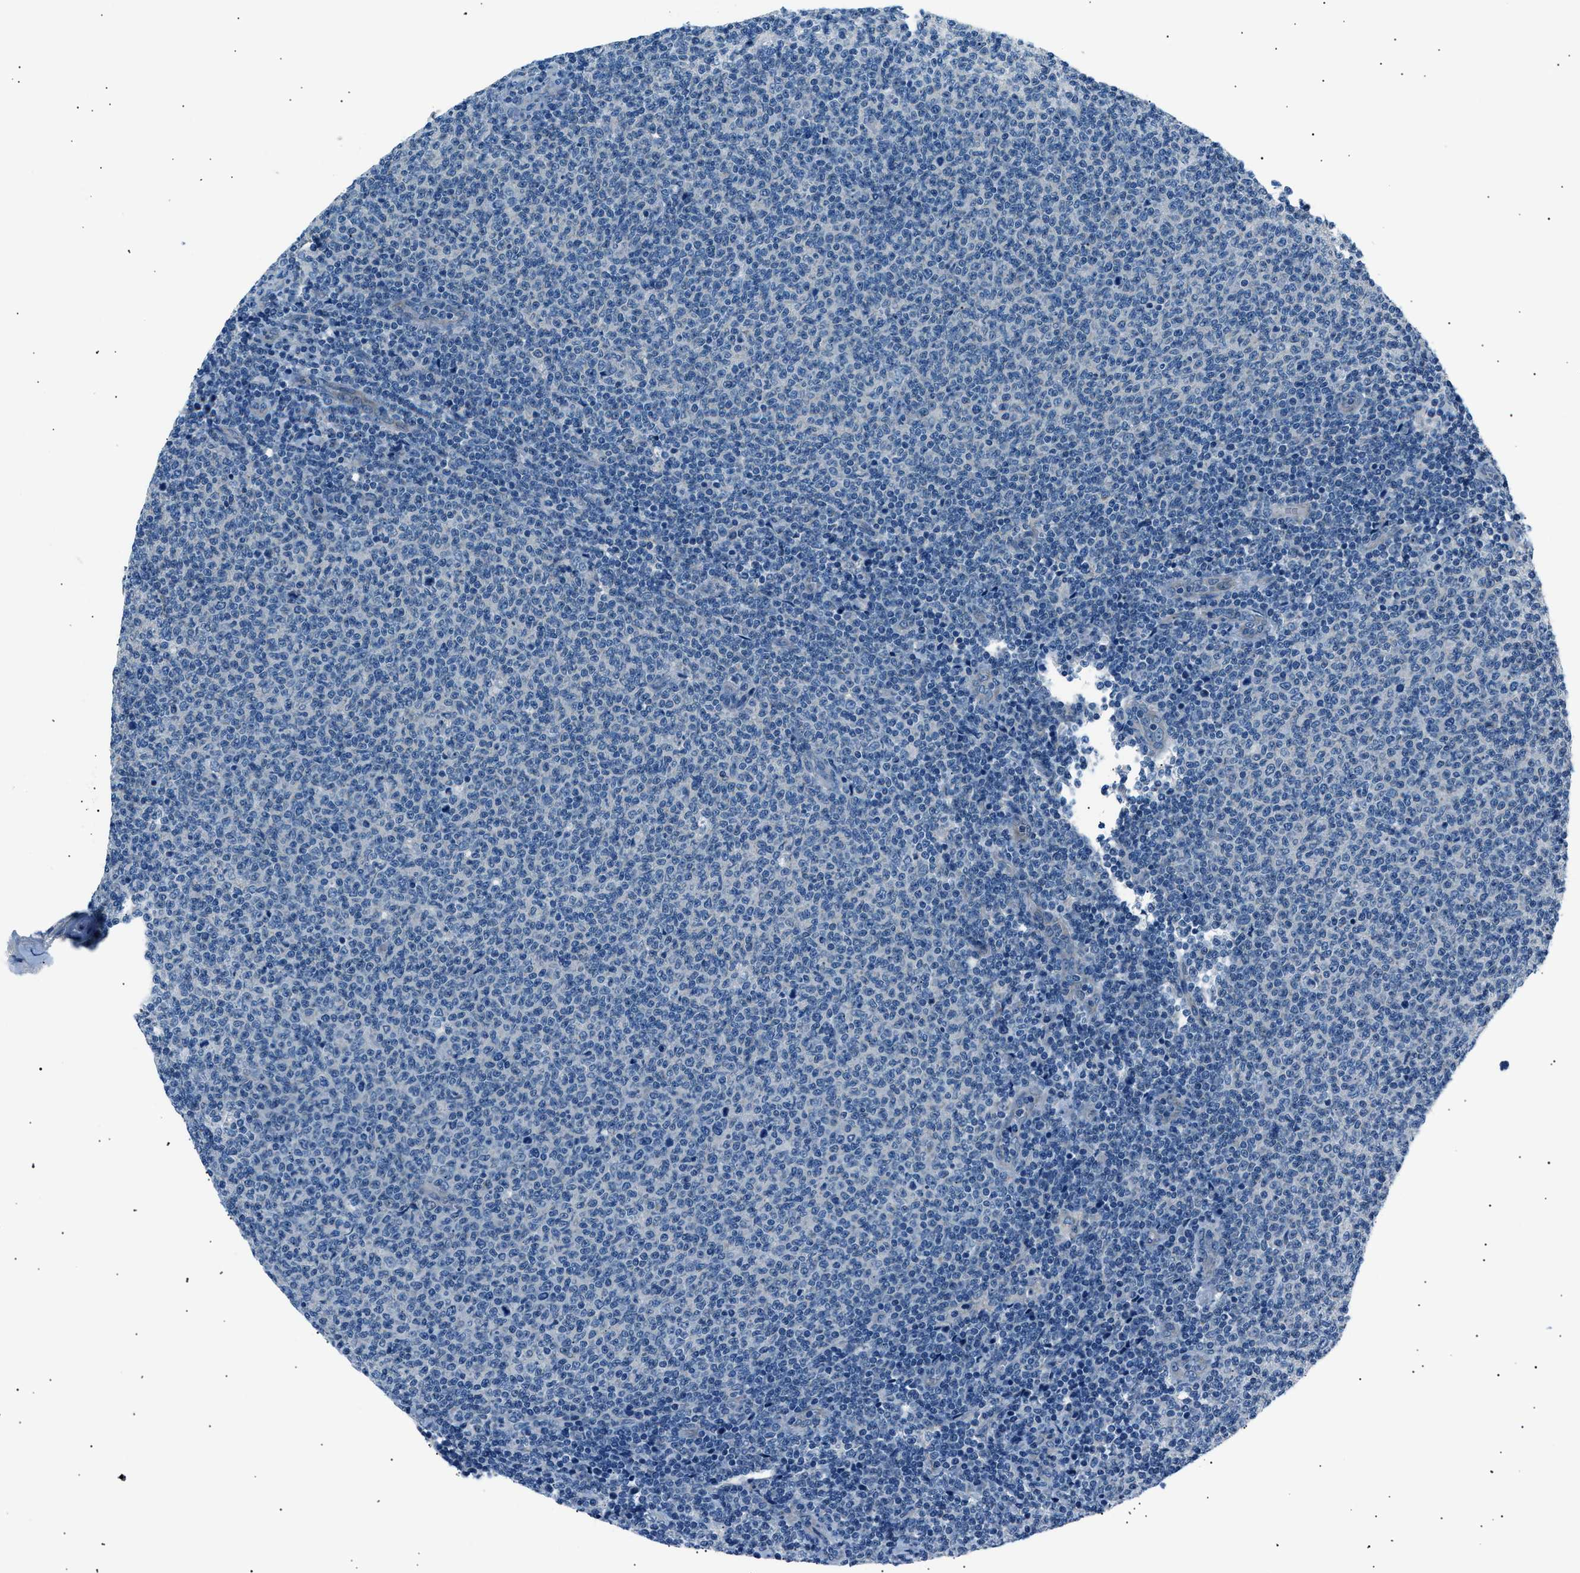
{"staining": {"intensity": "negative", "quantity": "none", "location": "none"}, "tissue": "lymphoma", "cell_type": "Tumor cells", "image_type": "cancer", "snomed": [{"axis": "morphology", "description": "Malignant lymphoma, non-Hodgkin's type, Low grade"}, {"axis": "topography", "description": "Lymph node"}], "caption": "This histopathology image is of malignant lymphoma, non-Hodgkin's type (low-grade) stained with immunohistochemistry to label a protein in brown with the nuclei are counter-stained blue. There is no staining in tumor cells.", "gene": "LRRC37B", "patient": {"sex": "male", "age": 66}}